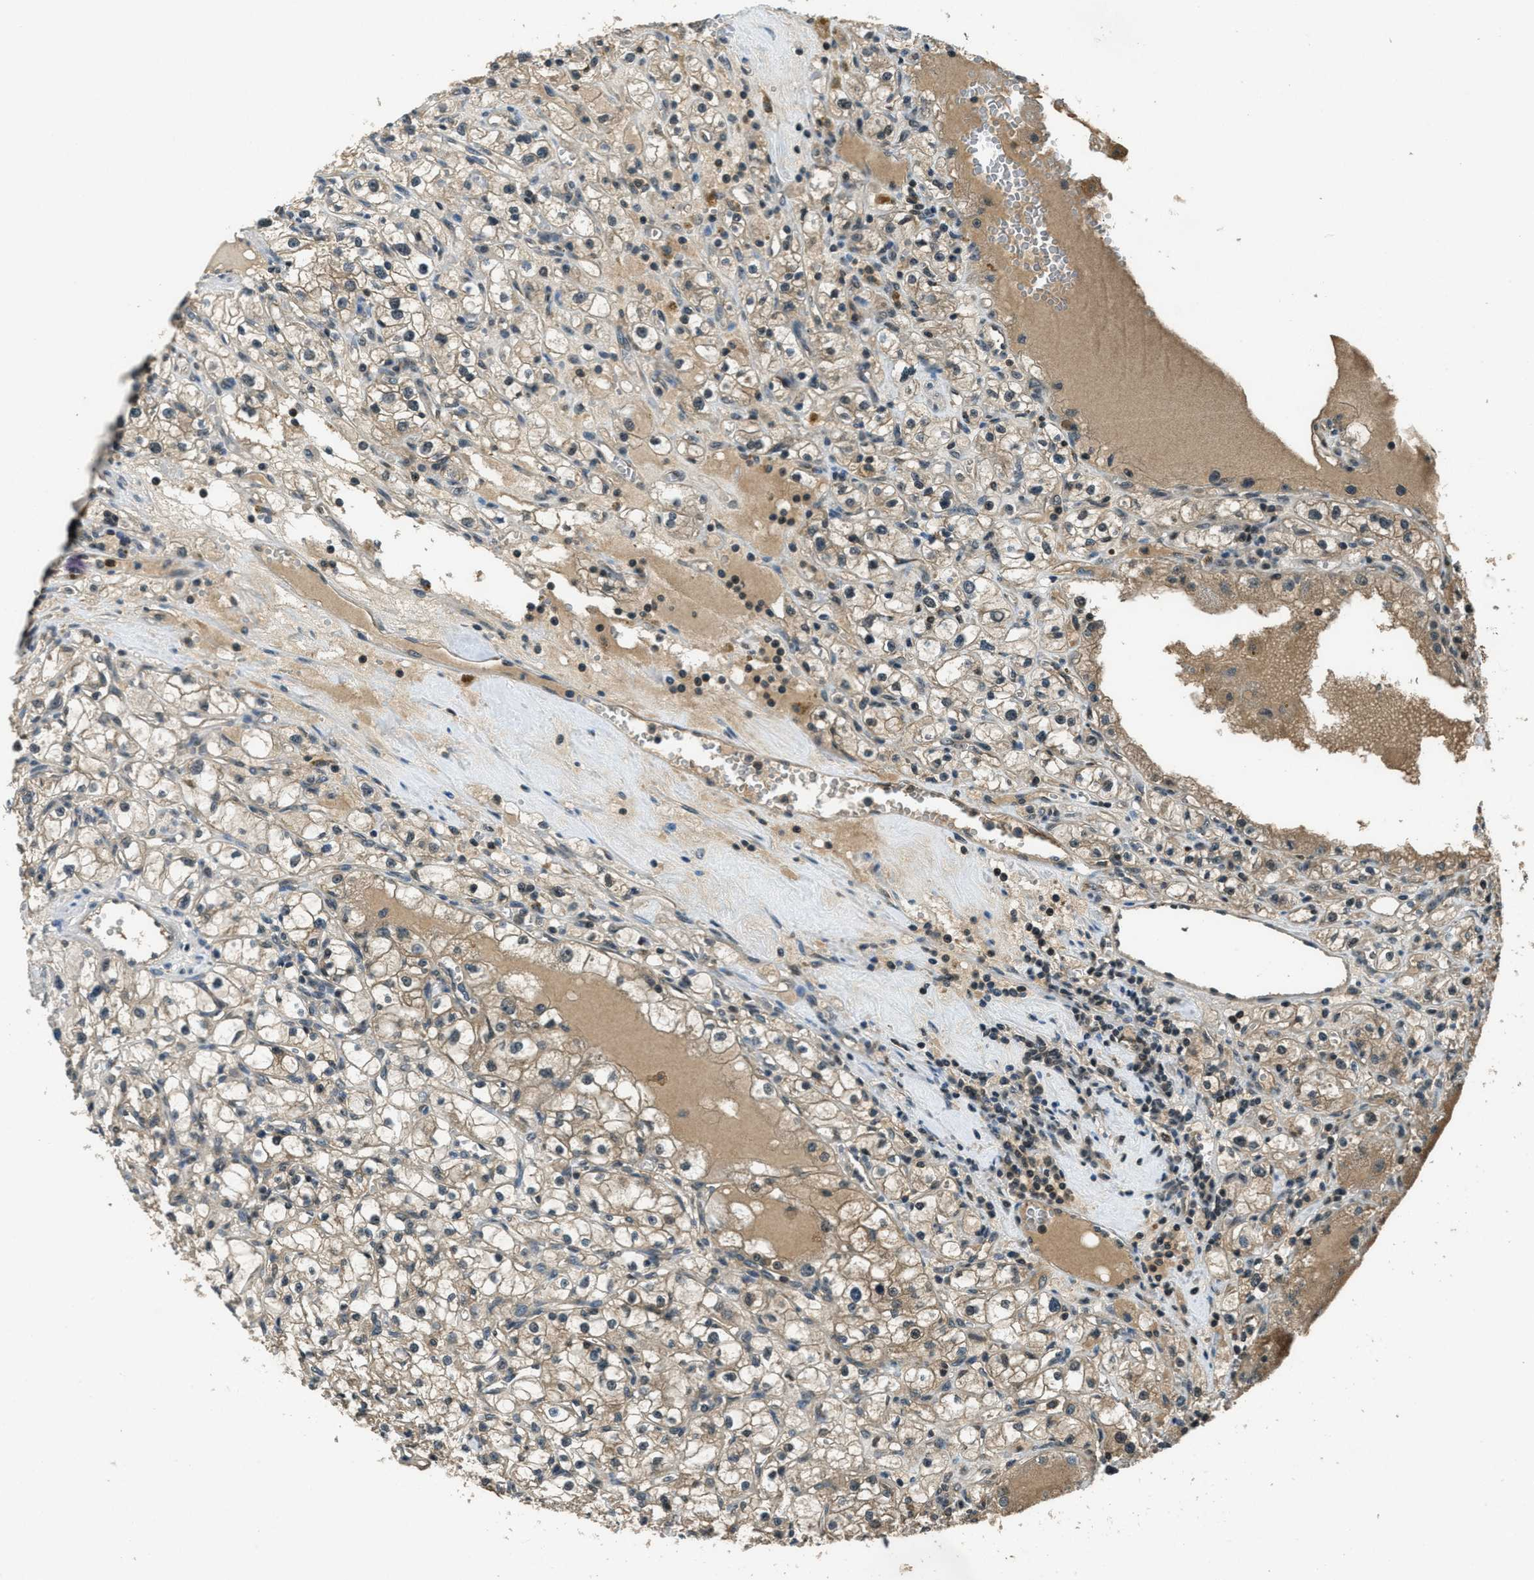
{"staining": {"intensity": "weak", "quantity": ">75%", "location": "cytoplasmic/membranous"}, "tissue": "renal cancer", "cell_type": "Tumor cells", "image_type": "cancer", "snomed": [{"axis": "morphology", "description": "Adenocarcinoma, NOS"}, {"axis": "topography", "description": "Kidney"}], "caption": "Human adenocarcinoma (renal) stained with a brown dye exhibits weak cytoplasmic/membranous positive staining in about >75% of tumor cells.", "gene": "DUSP6", "patient": {"sex": "male", "age": 56}}